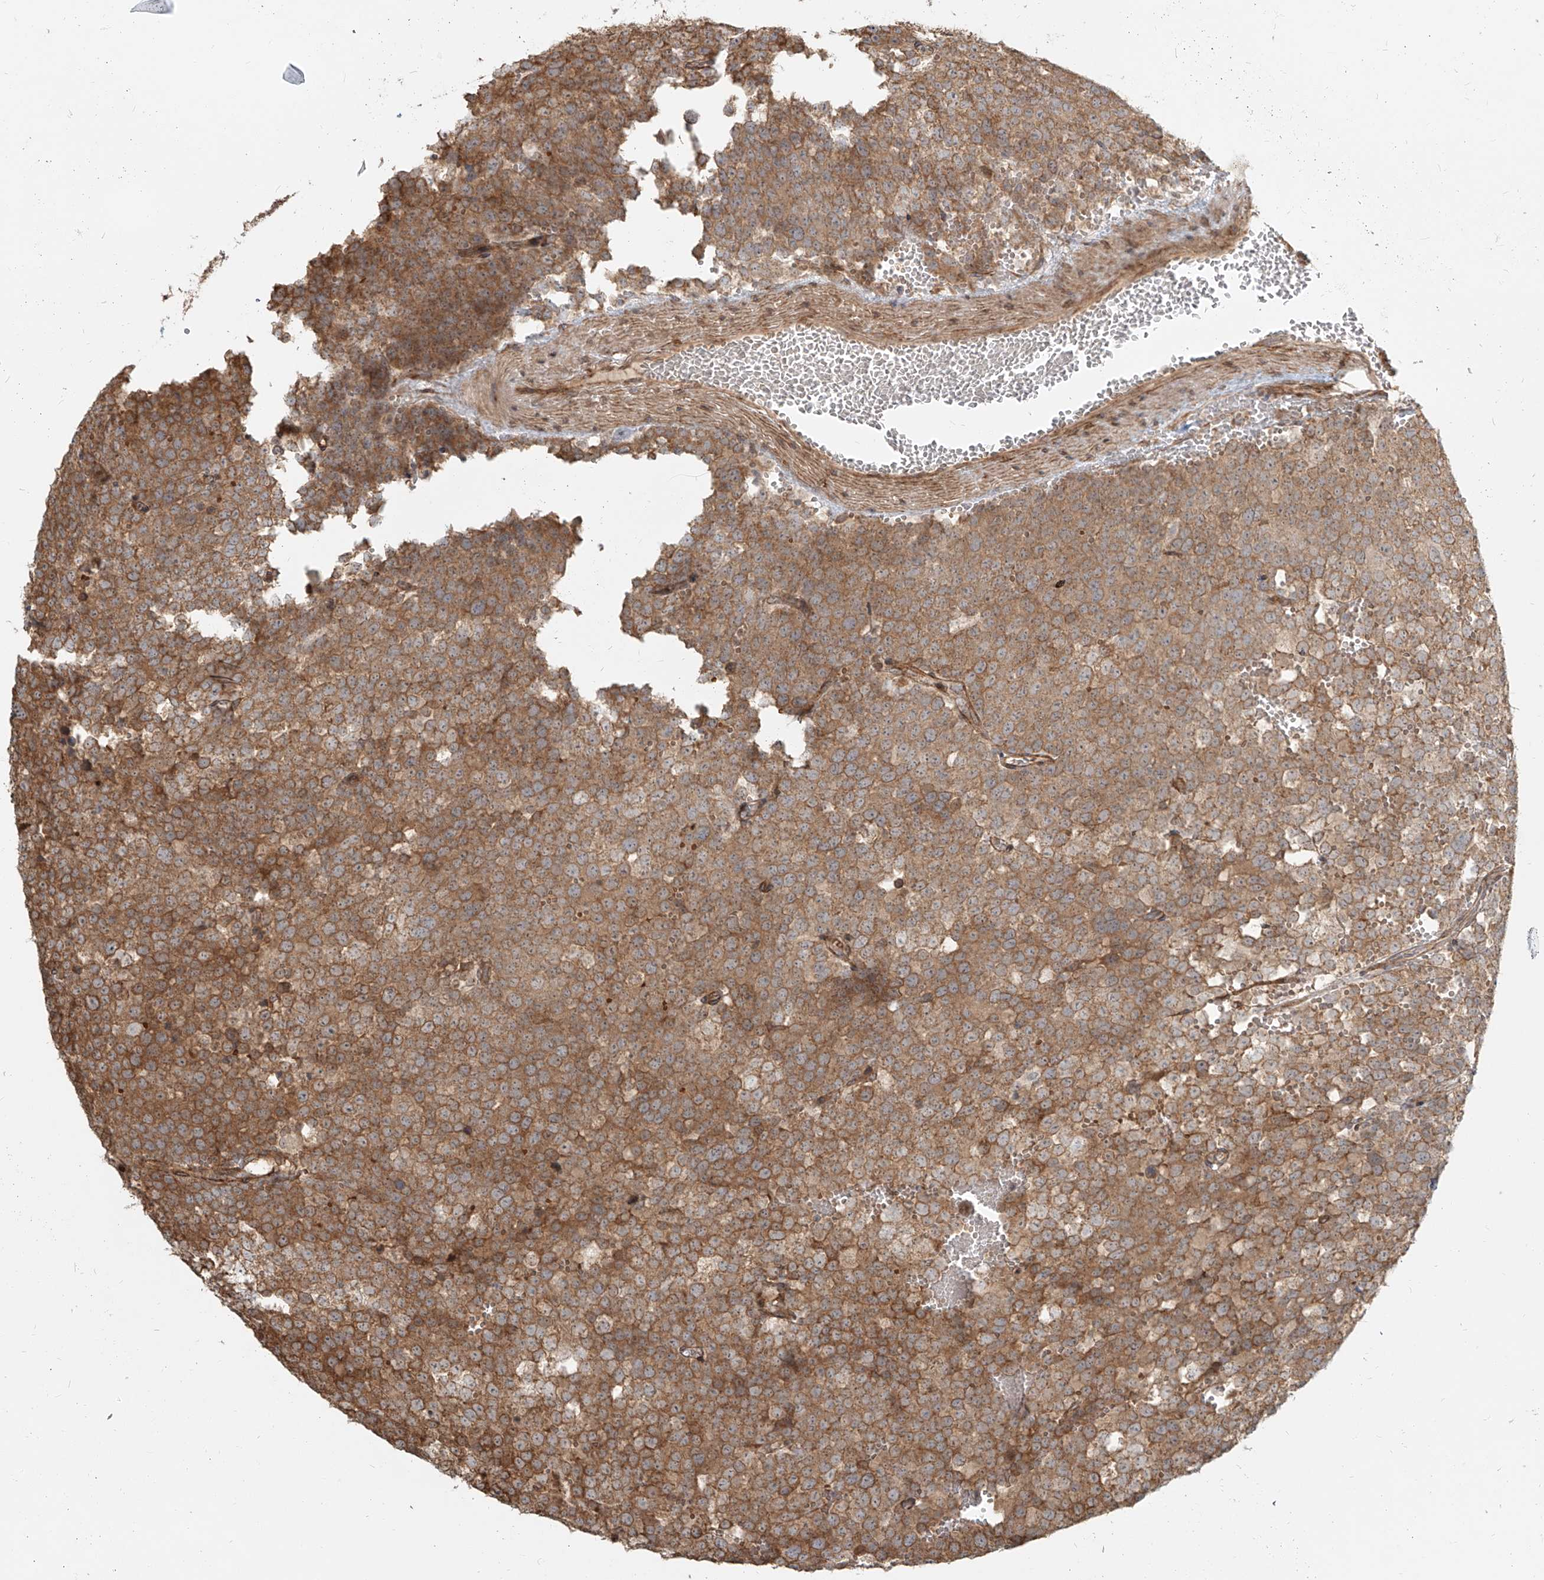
{"staining": {"intensity": "moderate", "quantity": ">75%", "location": "cytoplasmic/membranous"}, "tissue": "testis cancer", "cell_type": "Tumor cells", "image_type": "cancer", "snomed": [{"axis": "morphology", "description": "Seminoma, NOS"}, {"axis": "topography", "description": "Testis"}], "caption": "Testis seminoma was stained to show a protein in brown. There is medium levels of moderate cytoplasmic/membranous positivity in about >75% of tumor cells.", "gene": "UBE2K", "patient": {"sex": "male", "age": 71}}